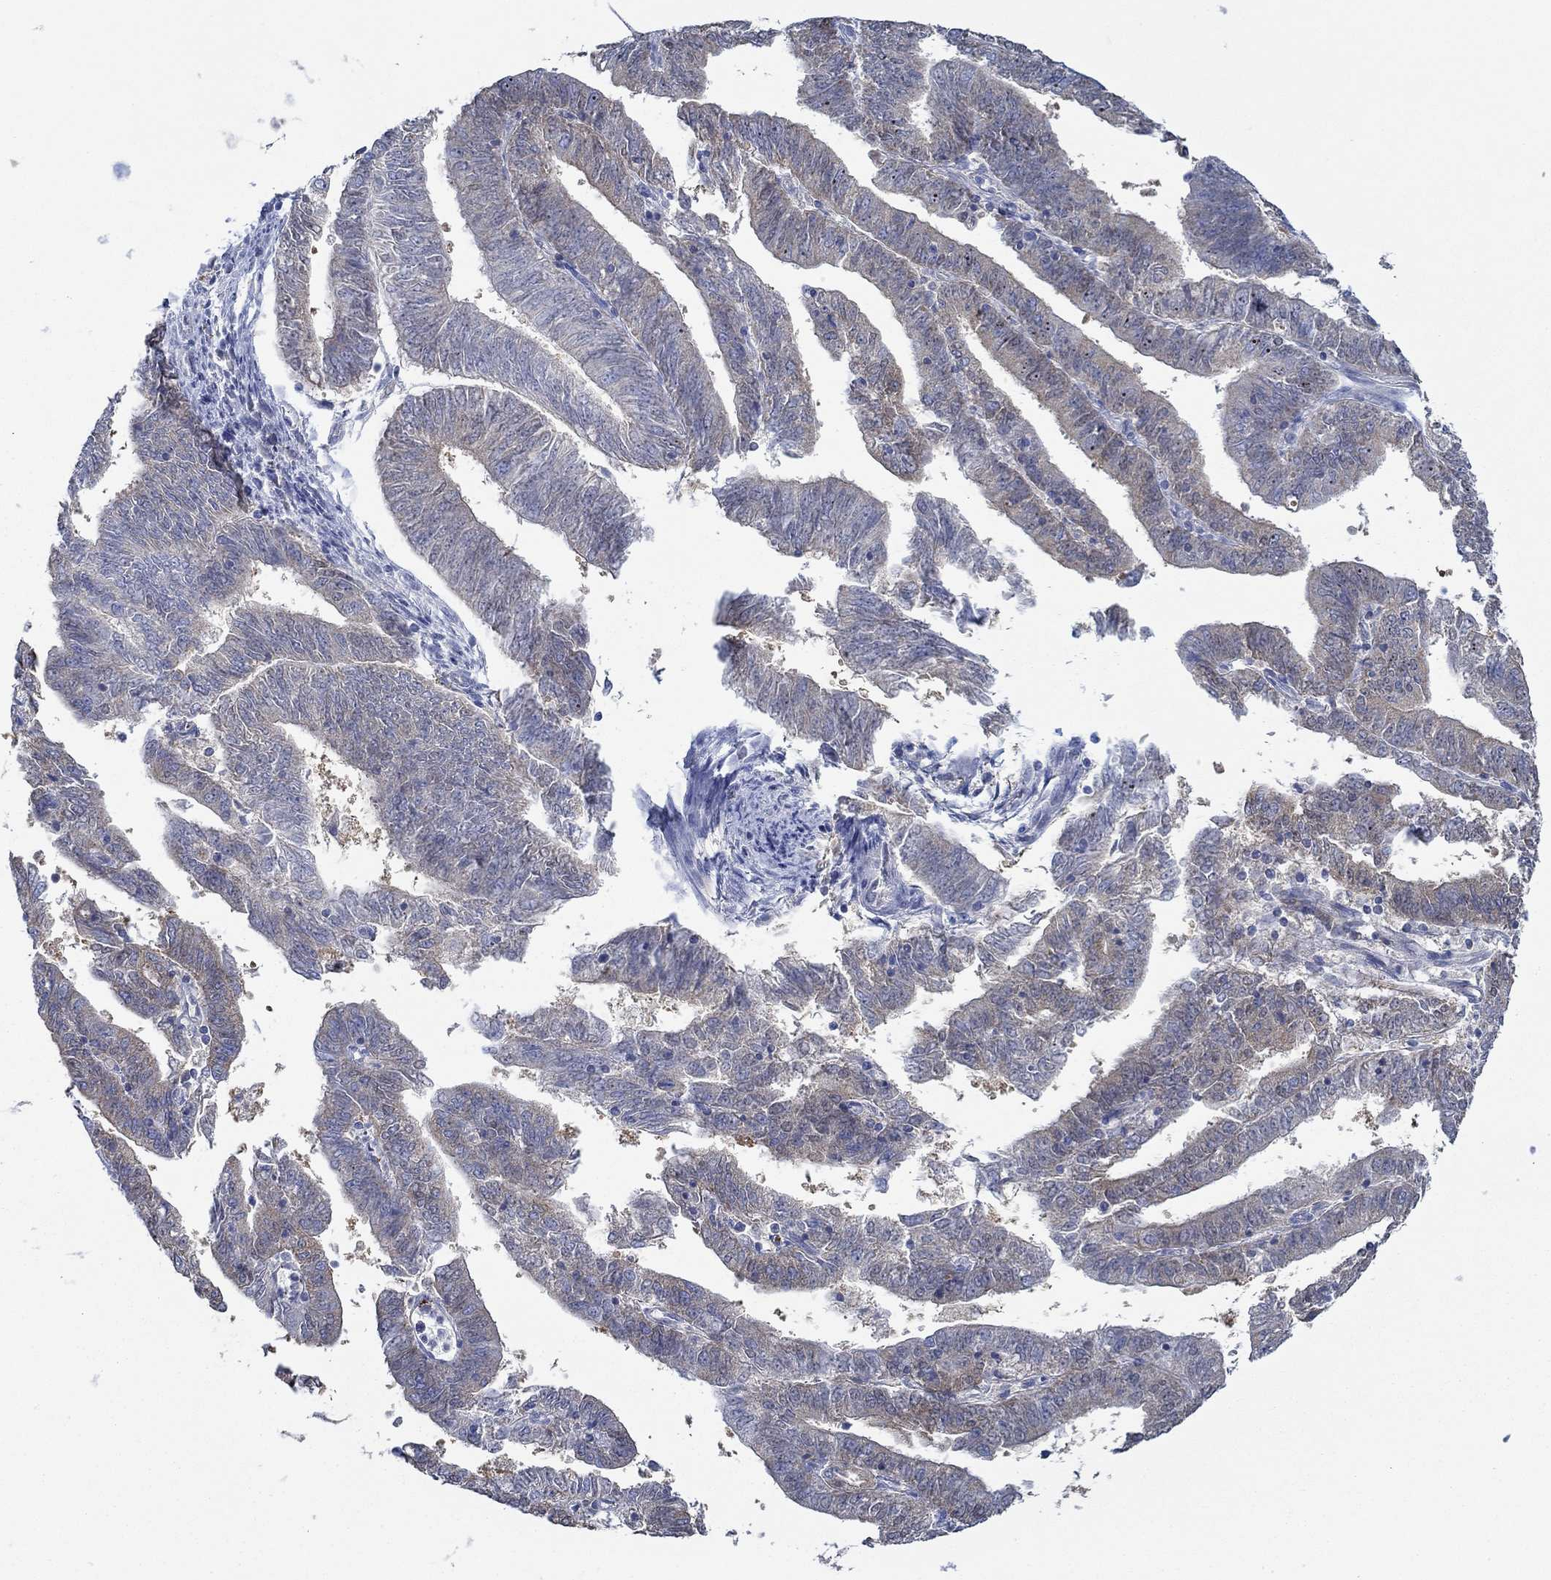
{"staining": {"intensity": "moderate", "quantity": "<25%", "location": "cytoplasmic/membranous"}, "tissue": "endometrial cancer", "cell_type": "Tumor cells", "image_type": "cancer", "snomed": [{"axis": "morphology", "description": "Adenocarcinoma, NOS"}, {"axis": "topography", "description": "Endometrium"}], "caption": "The histopathology image reveals immunohistochemical staining of endometrial cancer. There is moderate cytoplasmic/membranous positivity is seen in approximately <25% of tumor cells.", "gene": "SLC27A3", "patient": {"sex": "female", "age": 82}}